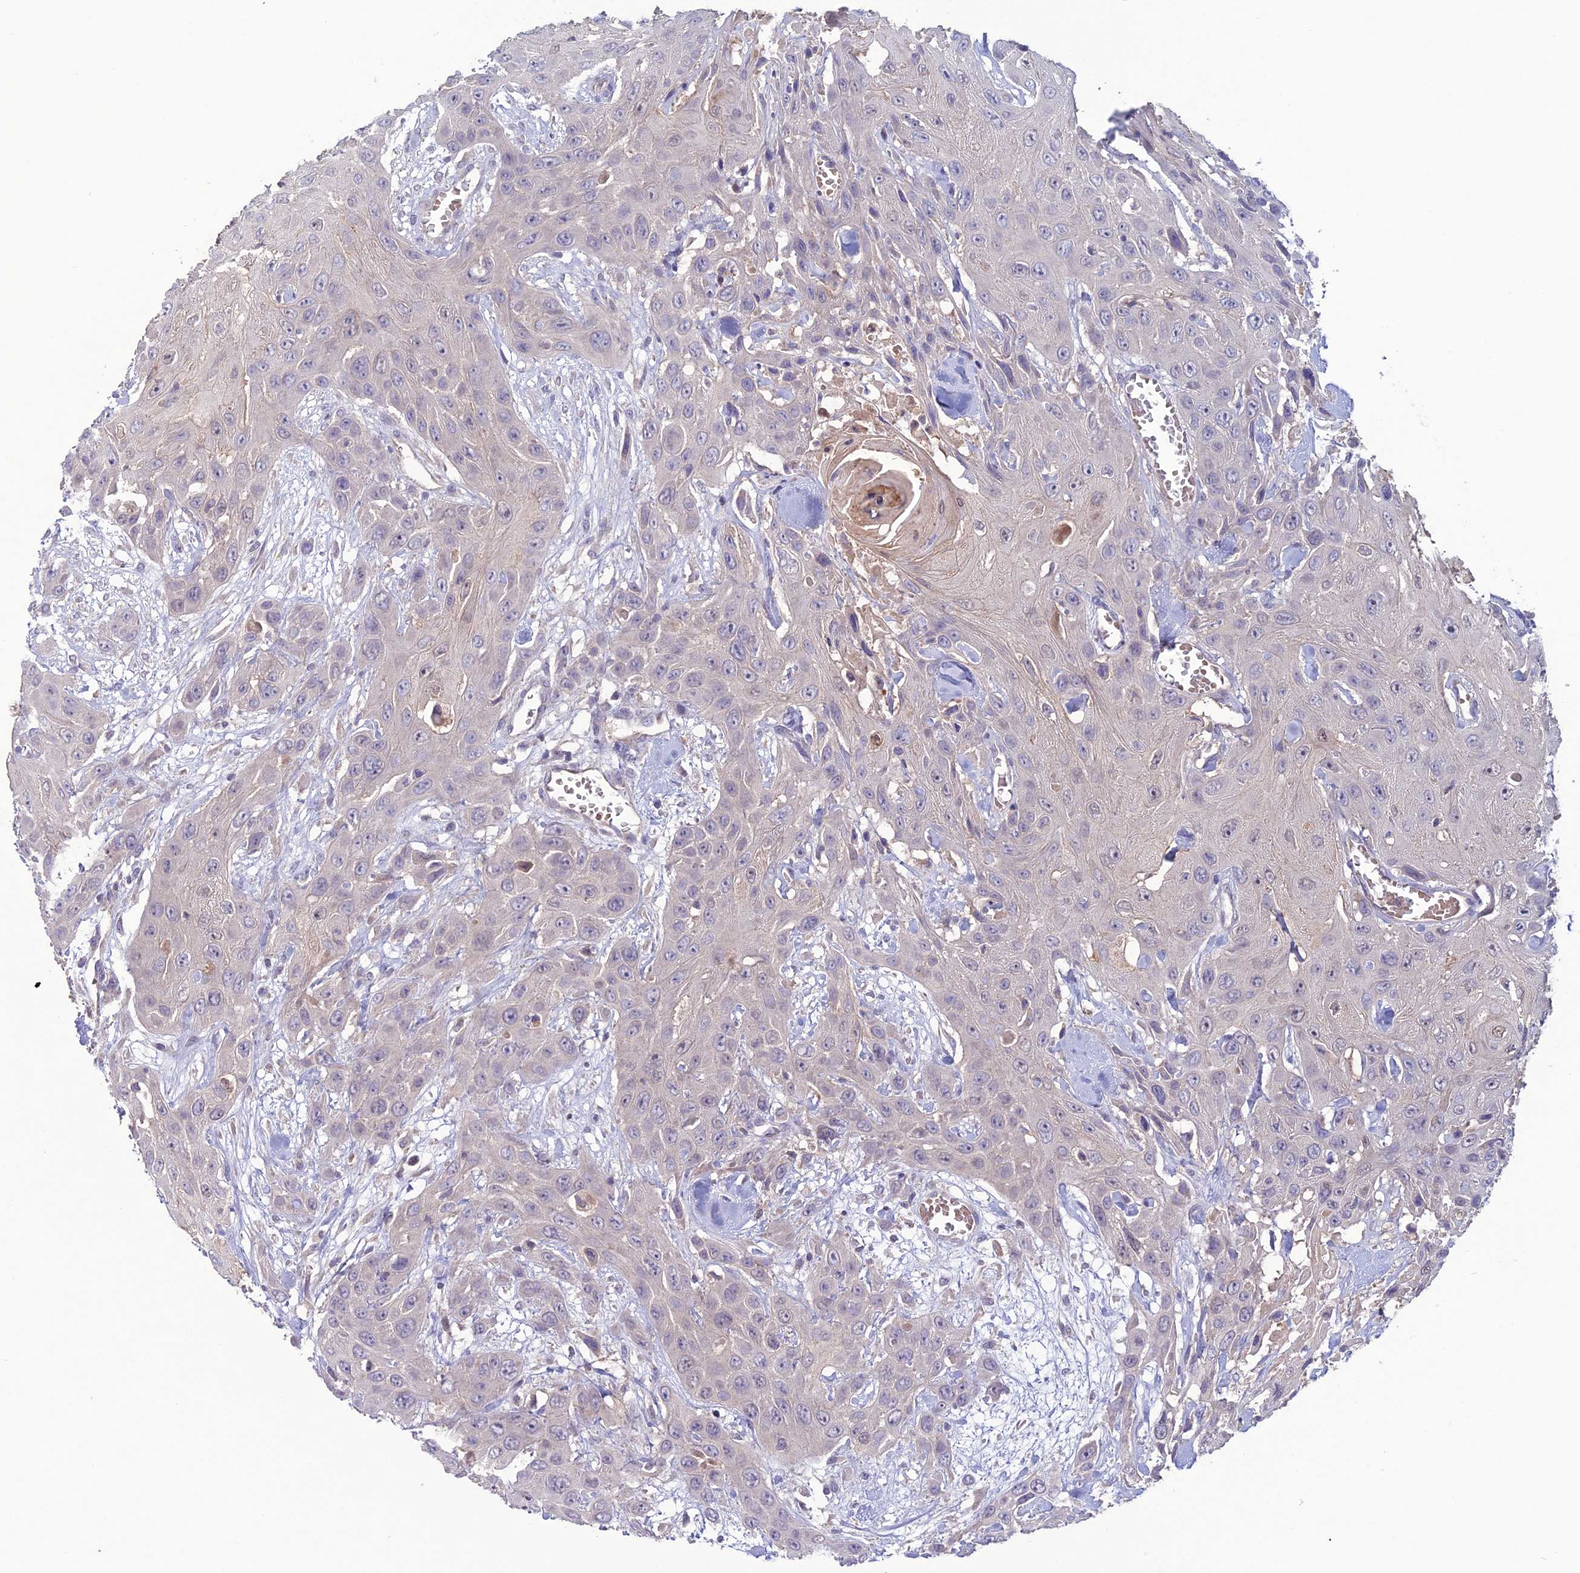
{"staining": {"intensity": "negative", "quantity": "none", "location": "none"}, "tissue": "head and neck cancer", "cell_type": "Tumor cells", "image_type": "cancer", "snomed": [{"axis": "morphology", "description": "Squamous cell carcinoma, NOS"}, {"axis": "topography", "description": "Head-Neck"}], "caption": "Immunohistochemistry of head and neck cancer shows no positivity in tumor cells.", "gene": "C2orf76", "patient": {"sex": "male", "age": 81}}